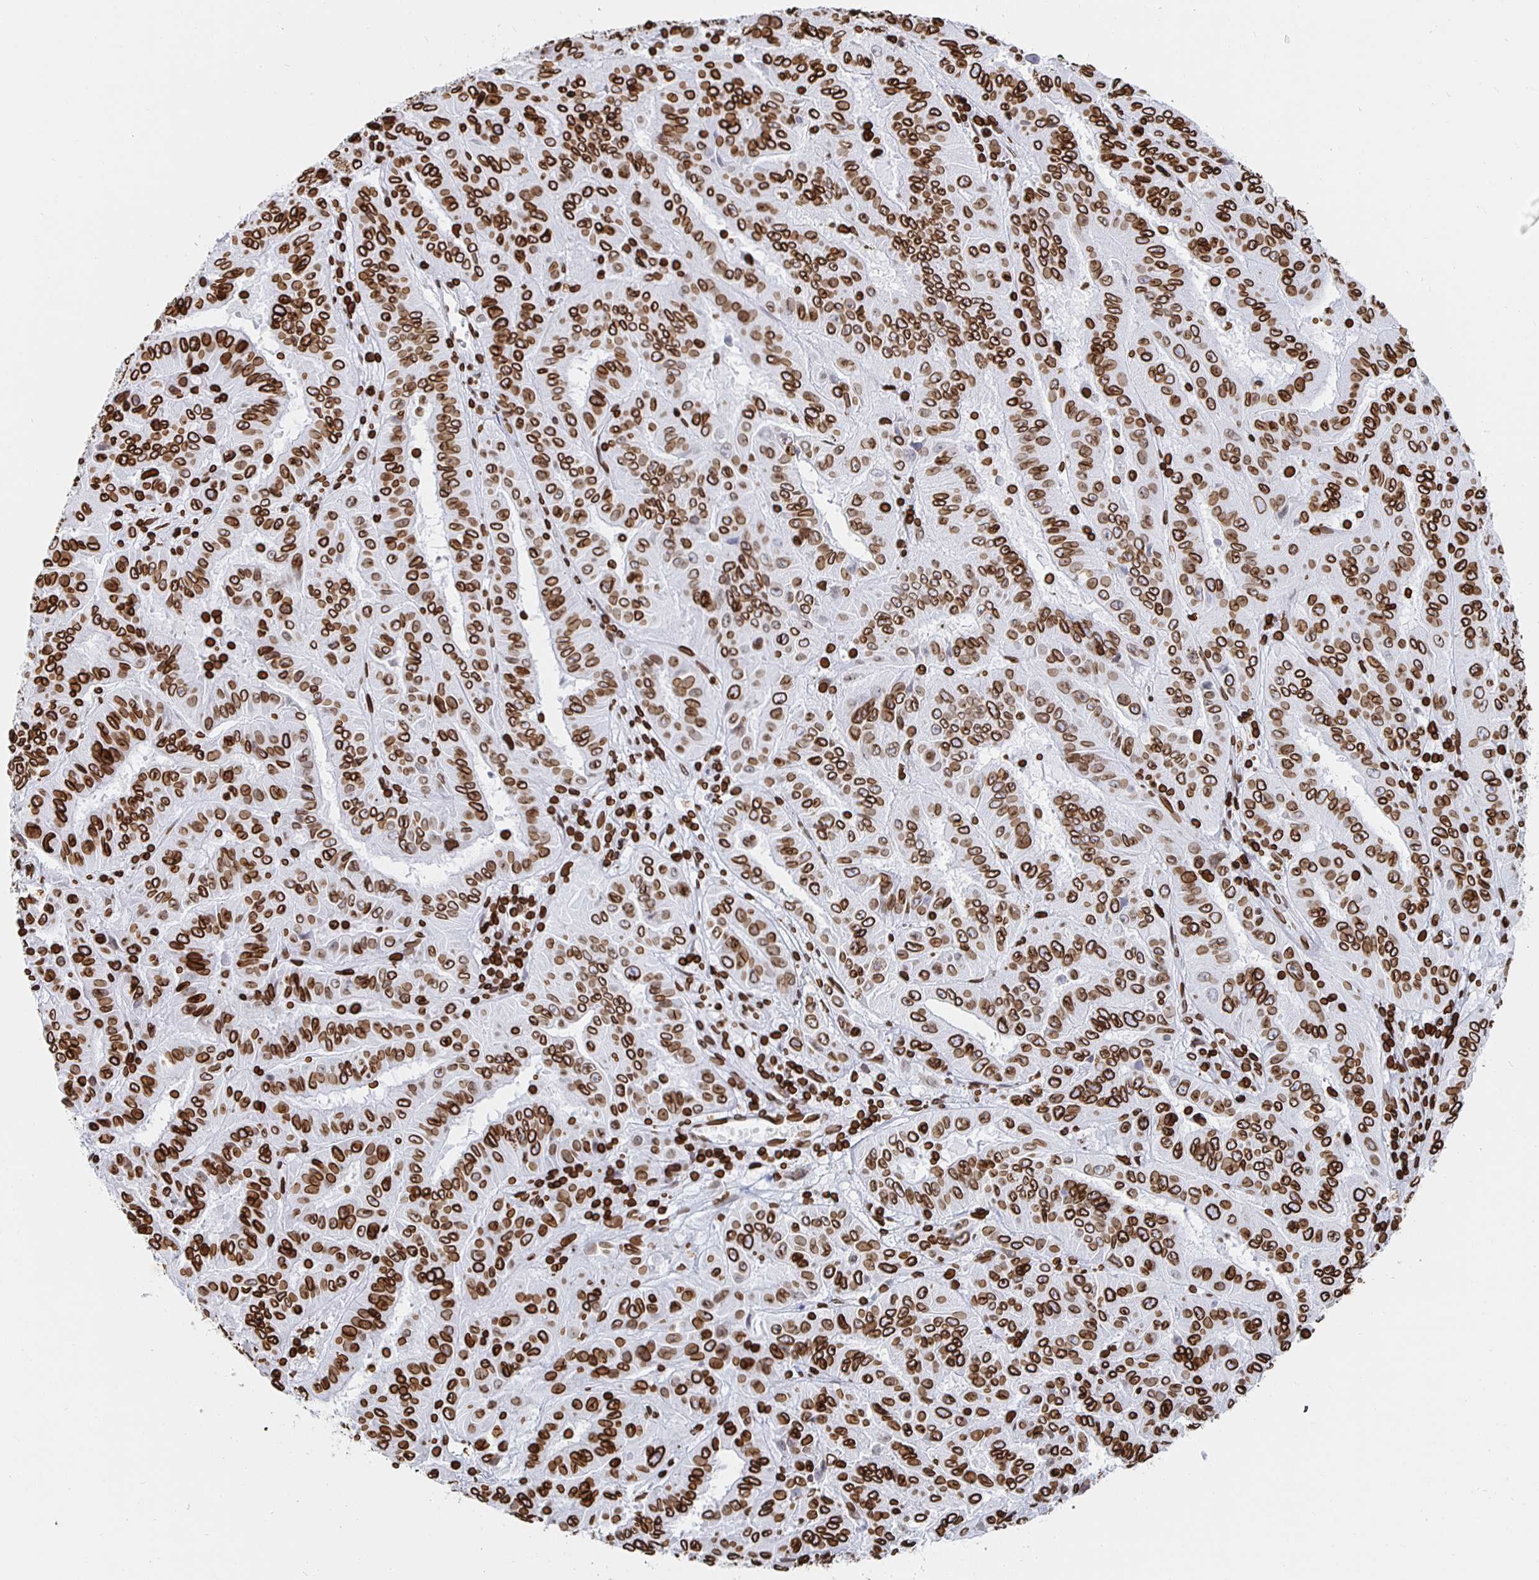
{"staining": {"intensity": "strong", "quantity": ">75%", "location": "cytoplasmic/membranous,nuclear"}, "tissue": "pancreatic cancer", "cell_type": "Tumor cells", "image_type": "cancer", "snomed": [{"axis": "morphology", "description": "Adenocarcinoma, NOS"}, {"axis": "topography", "description": "Pancreas"}], "caption": "Protein expression analysis of pancreatic cancer displays strong cytoplasmic/membranous and nuclear staining in about >75% of tumor cells. (DAB (3,3'-diaminobenzidine) = brown stain, brightfield microscopy at high magnification).", "gene": "LMNB1", "patient": {"sex": "male", "age": 63}}